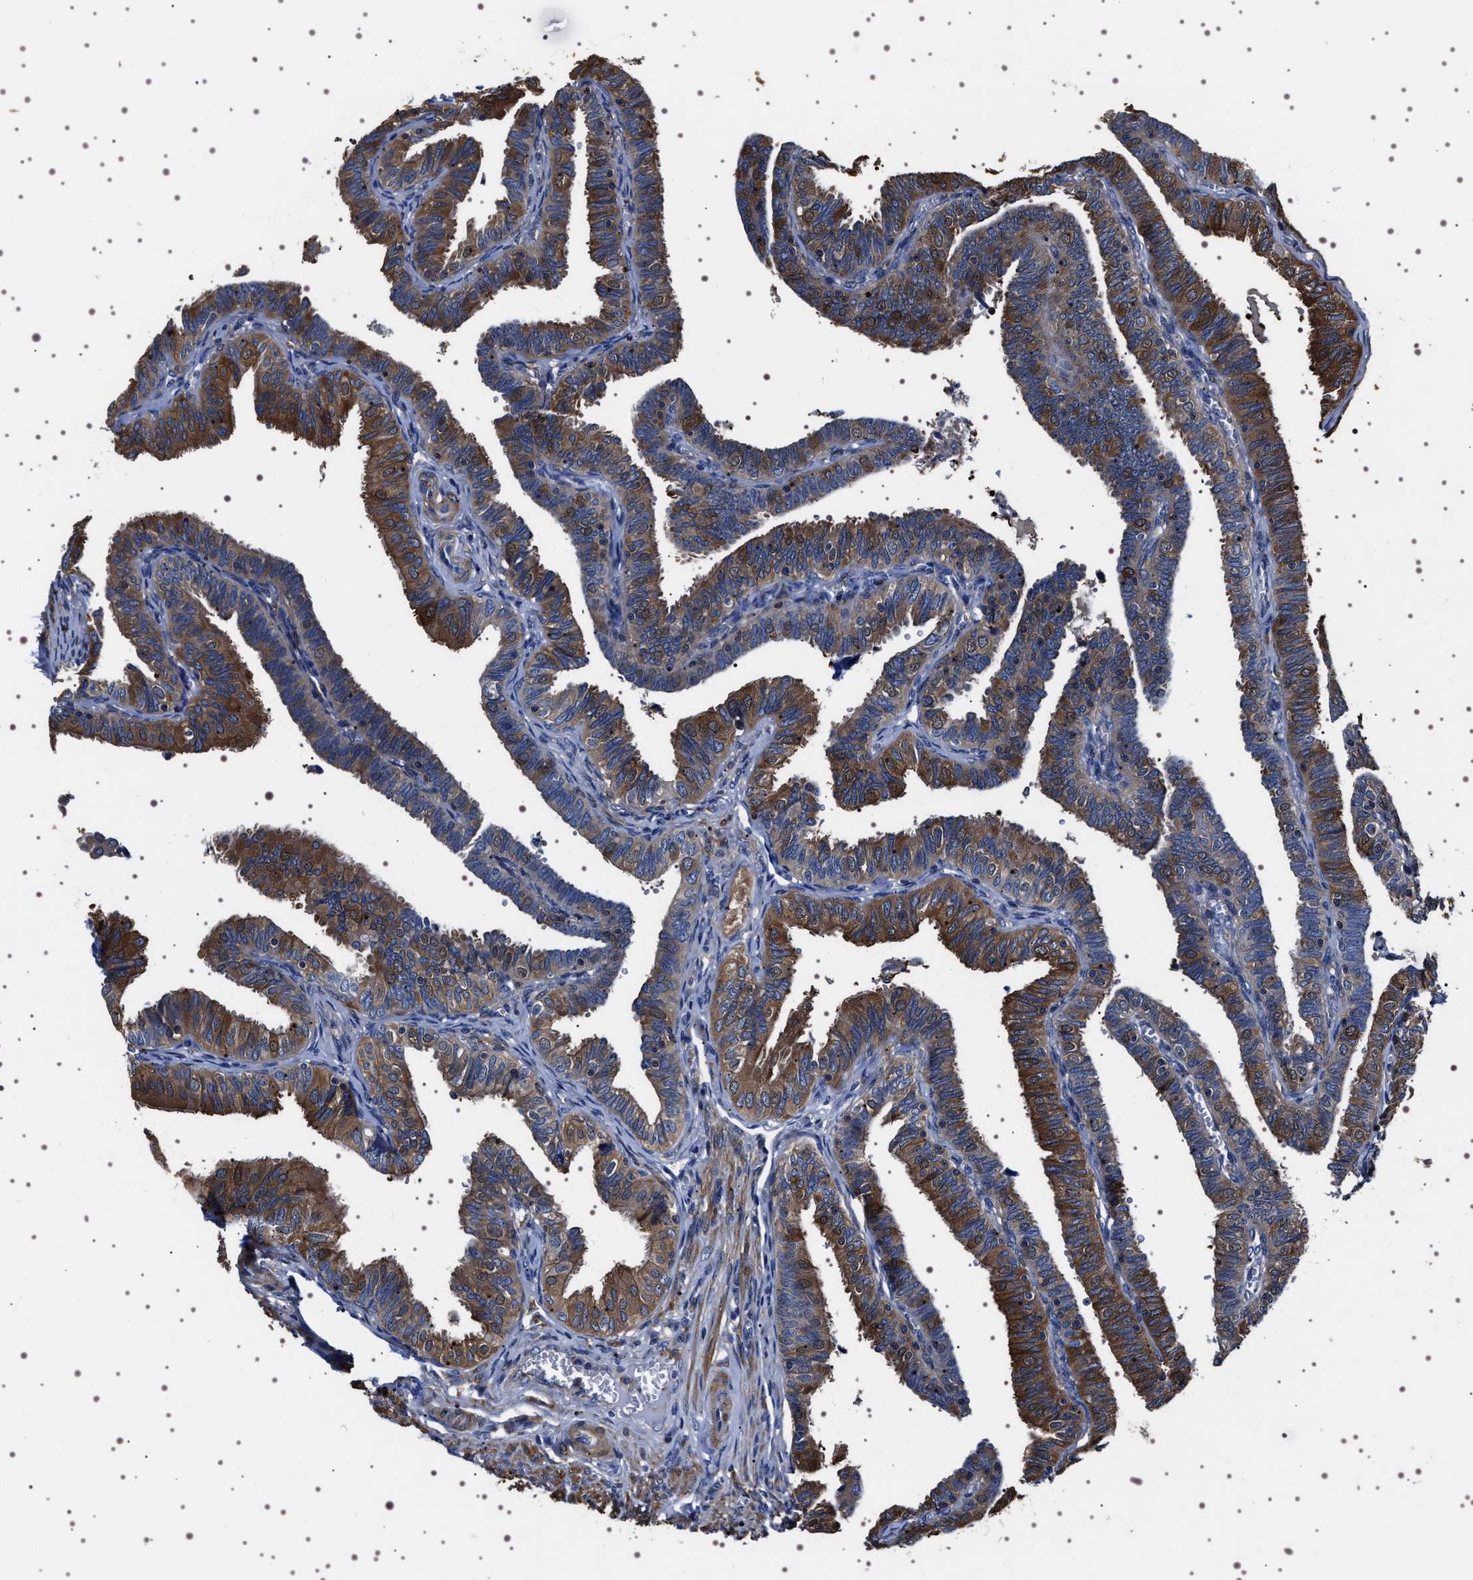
{"staining": {"intensity": "moderate", "quantity": ">75%", "location": "cytoplasmic/membranous,nuclear"}, "tissue": "fallopian tube", "cell_type": "Glandular cells", "image_type": "normal", "snomed": [{"axis": "morphology", "description": "Normal tissue, NOS"}, {"axis": "topography", "description": "Fallopian tube"}], "caption": "Brown immunohistochemical staining in normal fallopian tube exhibits moderate cytoplasmic/membranous,nuclear positivity in approximately >75% of glandular cells. (DAB (3,3'-diaminobenzidine) = brown stain, brightfield microscopy at high magnification).", "gene": "WDR1", "patient": {"sex": "female", "age": 46}}